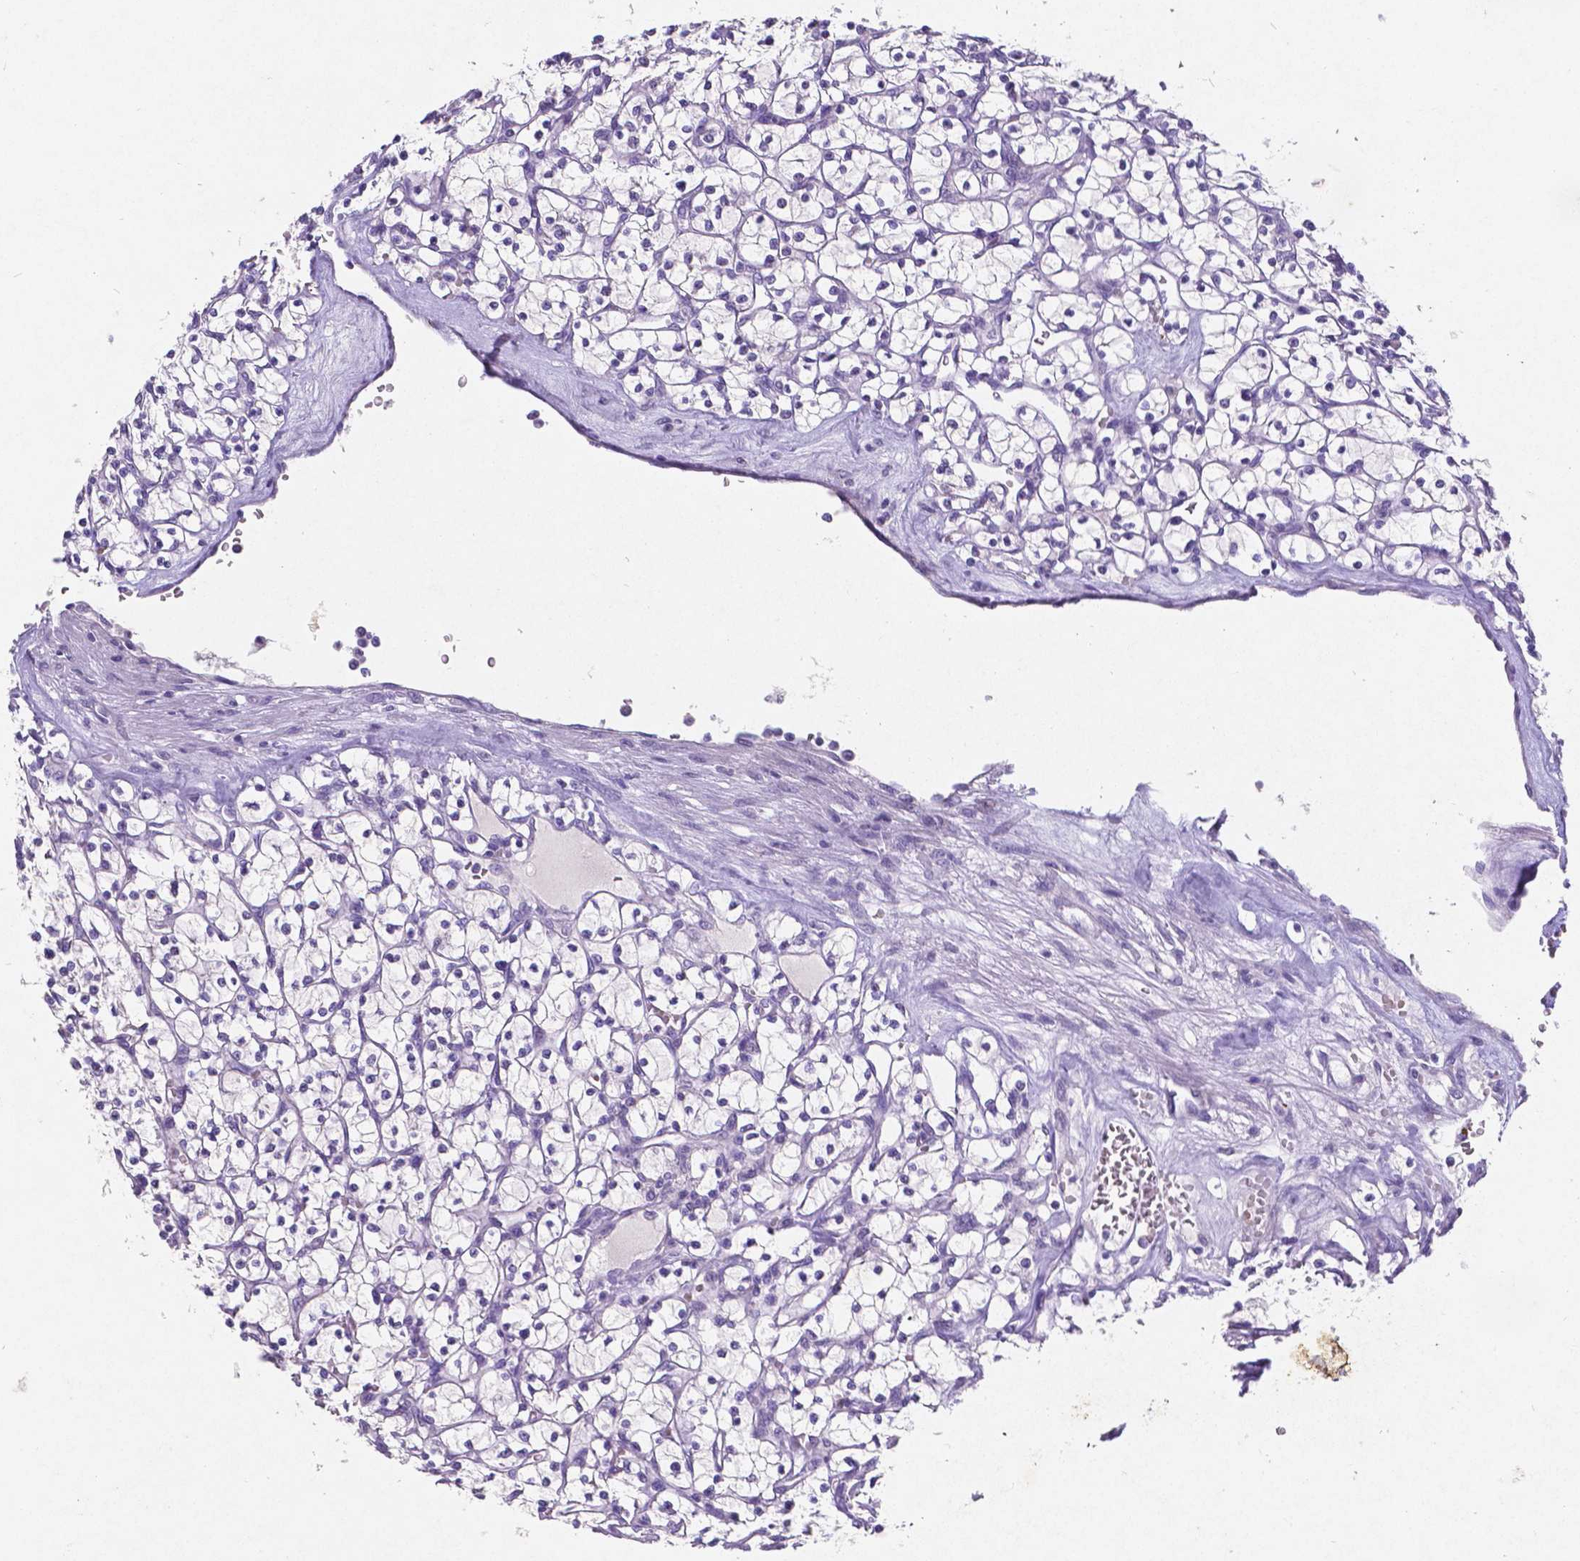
{"staining": {"intensity": "negative", "quantity": "none", "location": "none"}, "tissue": "renal cancer", "cell_type": "Tumor cells", "image_type": "cancer", "snomed": [{"axis": "morphology", "description": "Adenocarcinoma, NOS"}, {"axis": "topography", "description": "Kidney"}], "caption": "Adenocarcinoma (renal) was stained to show a protein in brown. There is no significant positivity in tumor cells. The staining was performed using DAB (3,3'-diaminobenzidine) to visualize the protein expression in brown, while the nuclei were stained in blue with hematoxylin (Magnification: 20x).", "gene": "SATB2", "patient": {"sex": "female", "age": 64}}